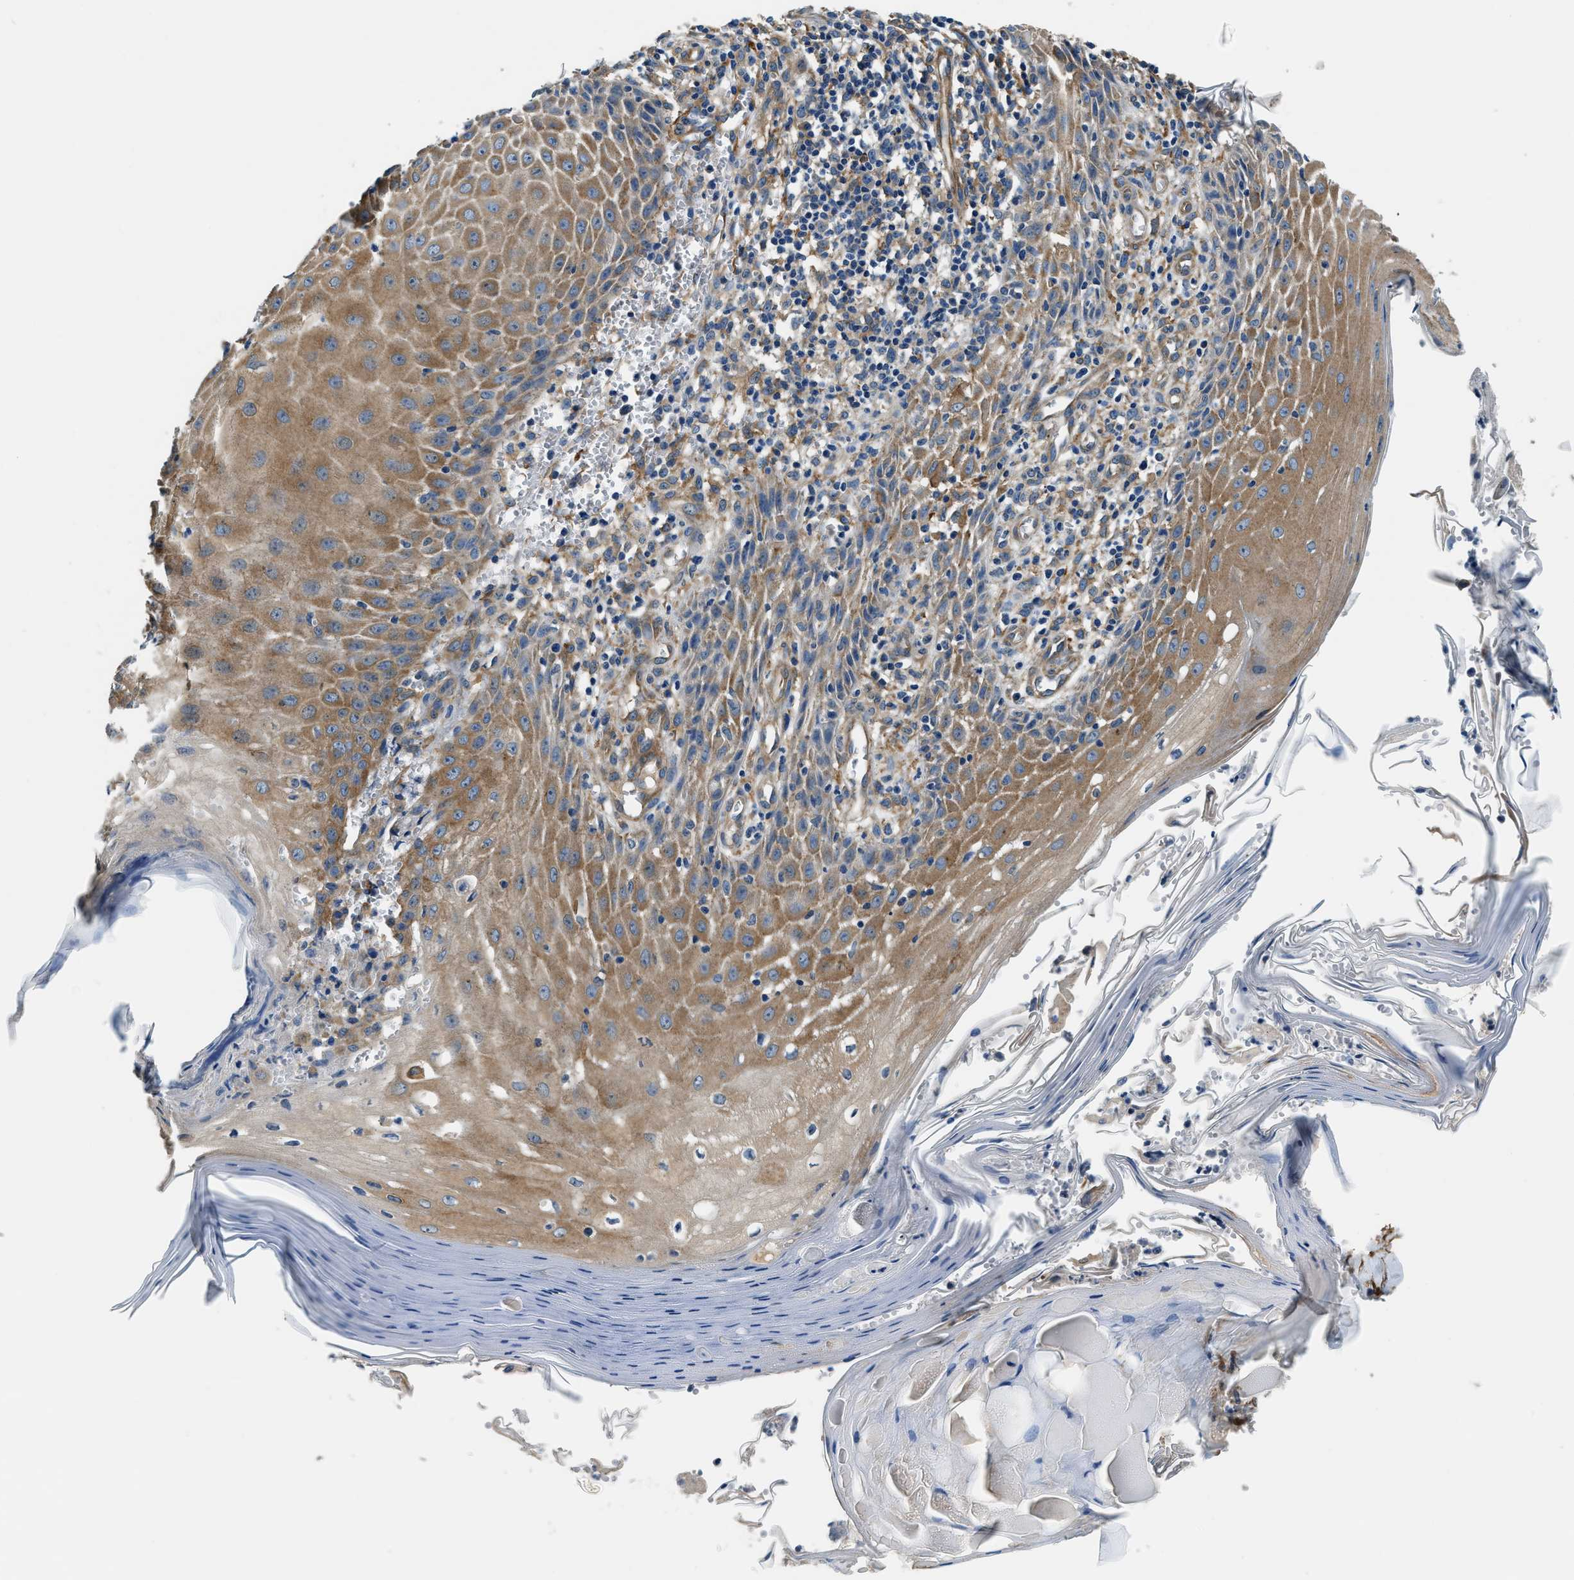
{"staining": {"intensity": "moderate", "quantity": "25%-75%", "location": "cytoplasmic/membranous"}, "tissue": "skin cancer", "cell_type": "Tumor cells", "image_type": "cancer", "snomed": [{"axis": "morphology", "description": "Squamous cell carcinoma, NOS"}, {"axis": "topography", "description": "Skin"}], "caption": "Skin cancer tissue displays moderate cytoplasmic/membranous positivity in about 25%-75% of tumor cells", "gene": "EEA1", "patient": {"sex": "female", "age": 73}}